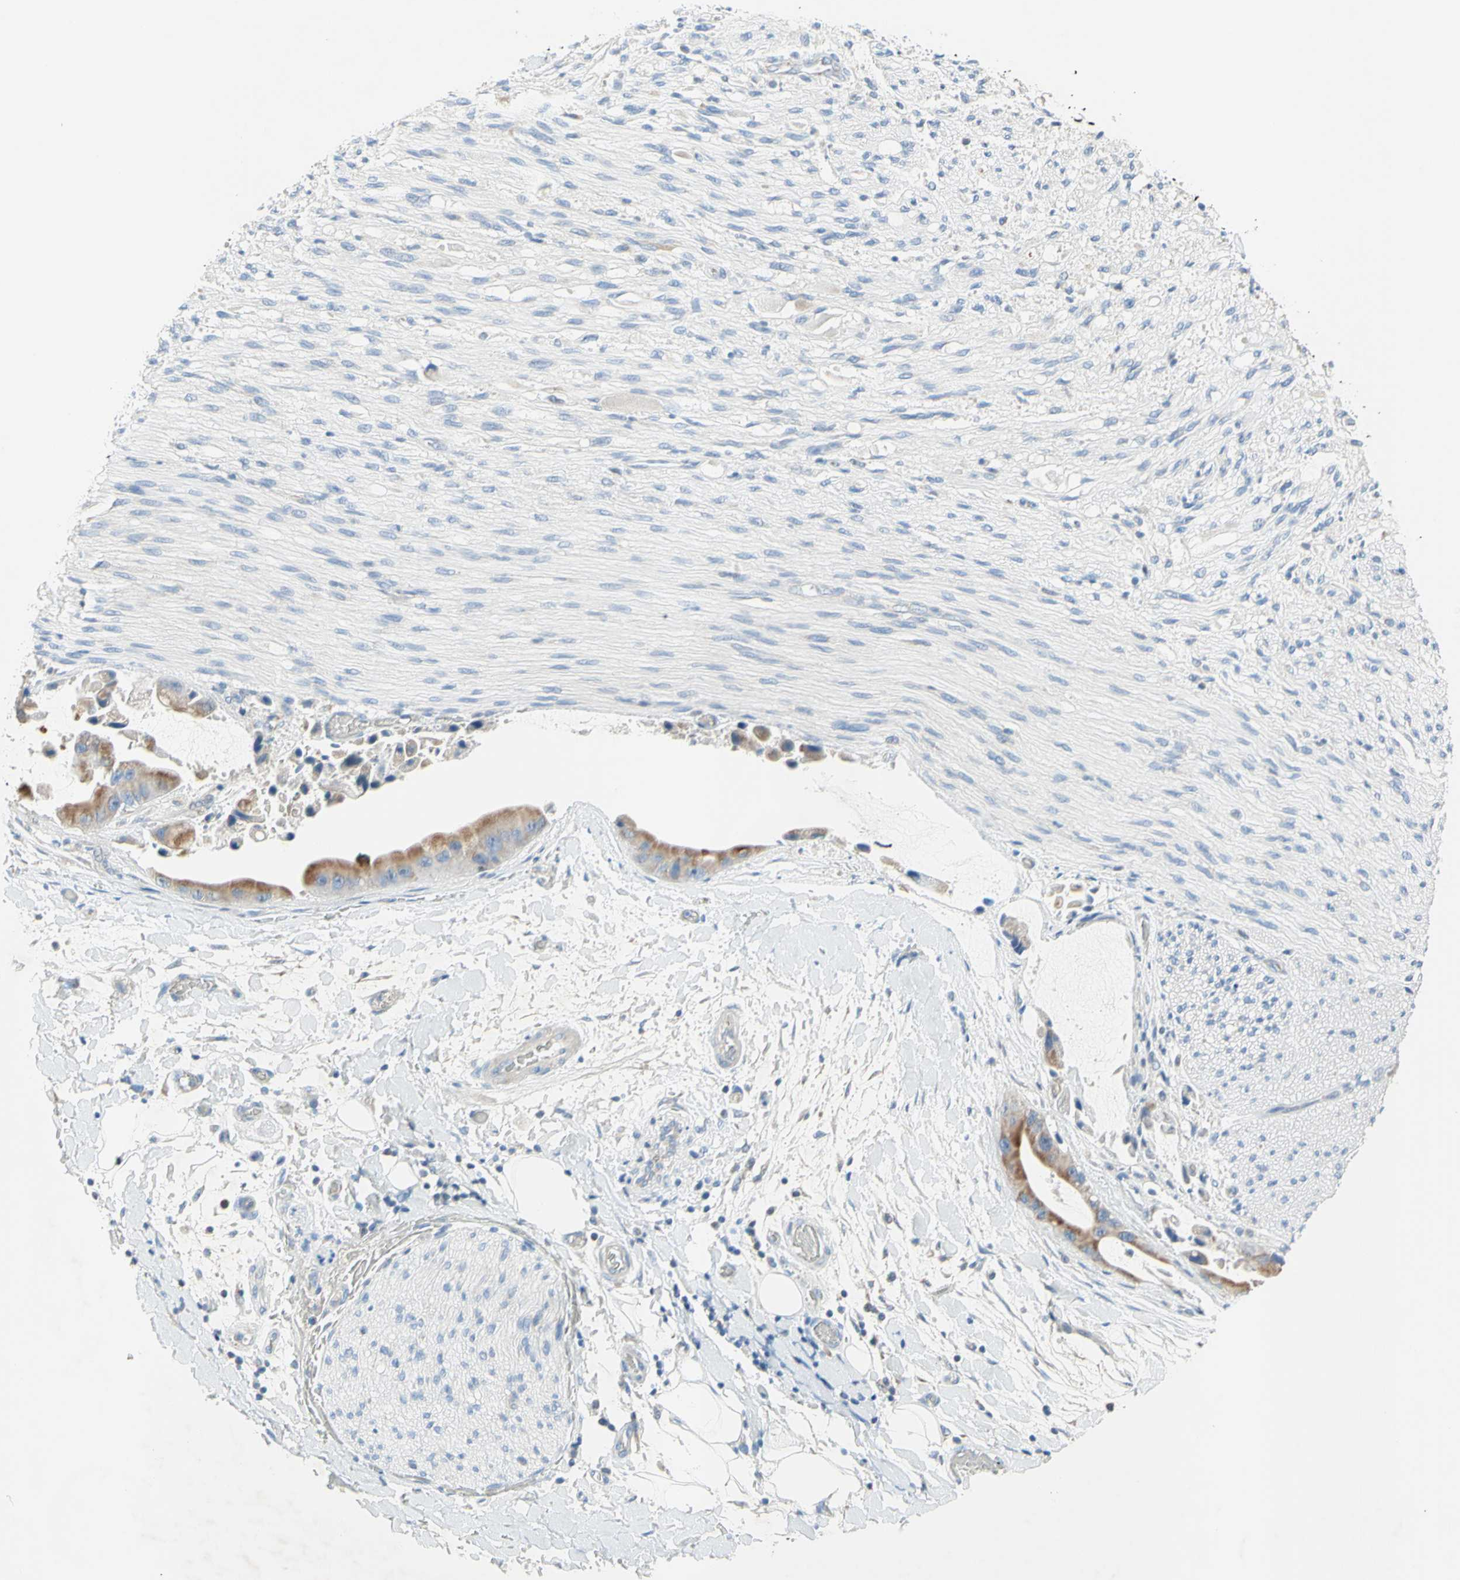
{"staining": {"intensity": "negative", "quantity": "none", "location": "none"}, "tissue": "adipose tissue", "cell_type": "Adipocytes", "image_type": "normal", "snomed": [{"axis": "morphology", "description": "Normal tissue, NOS"}, {"axis": "morphology", "description": "Cholangiocarcinoma"}, {"axis": "topography", "description": "Liver"}, {"axis": "topography", "description": "Peripheral nerve tissue"}], "caption": "Immunohistochemistry (IHC) of normal adipose tissue shows no expression in adipocytes.", "gene": "MFF", "patient": {"sex": "male", "age": 50}}